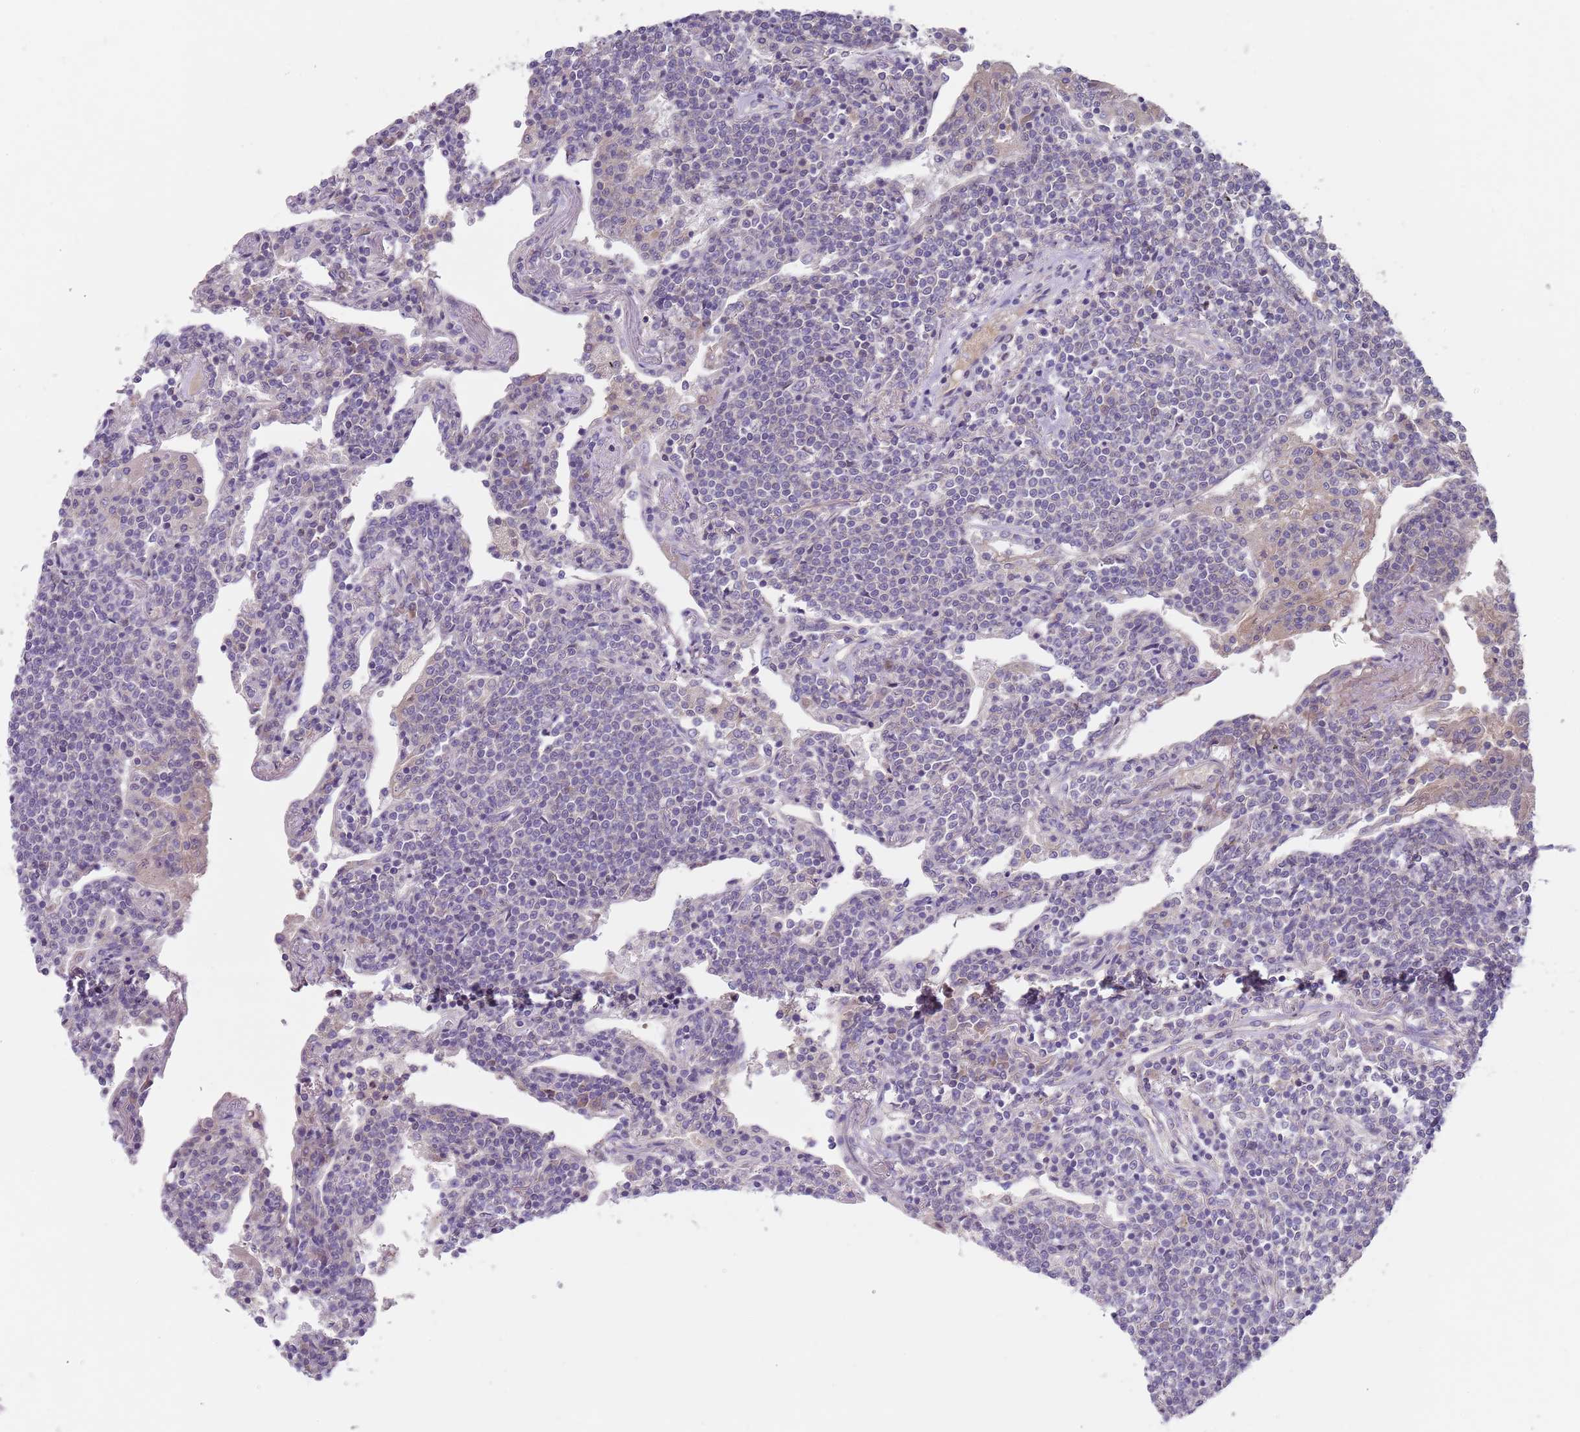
{"staining": {"intensity": "negative", "quantity": "none", "location": "none"}, "tissue": "lymphoma", "cell_type": "Tumor cells", "image_type": "cancer", "snomed": [{"axis": "morphology", "description": "Malignant lymphoma, non-Hodgkin's type, Low grade"}, {"axis": "topography", "description": "Lung"}], "caption": "IHC of human lymphoma exhibits no positivity in tumor cells.", "gene": "PRAC1", "patient": {"sex": "female", "age": 71}}